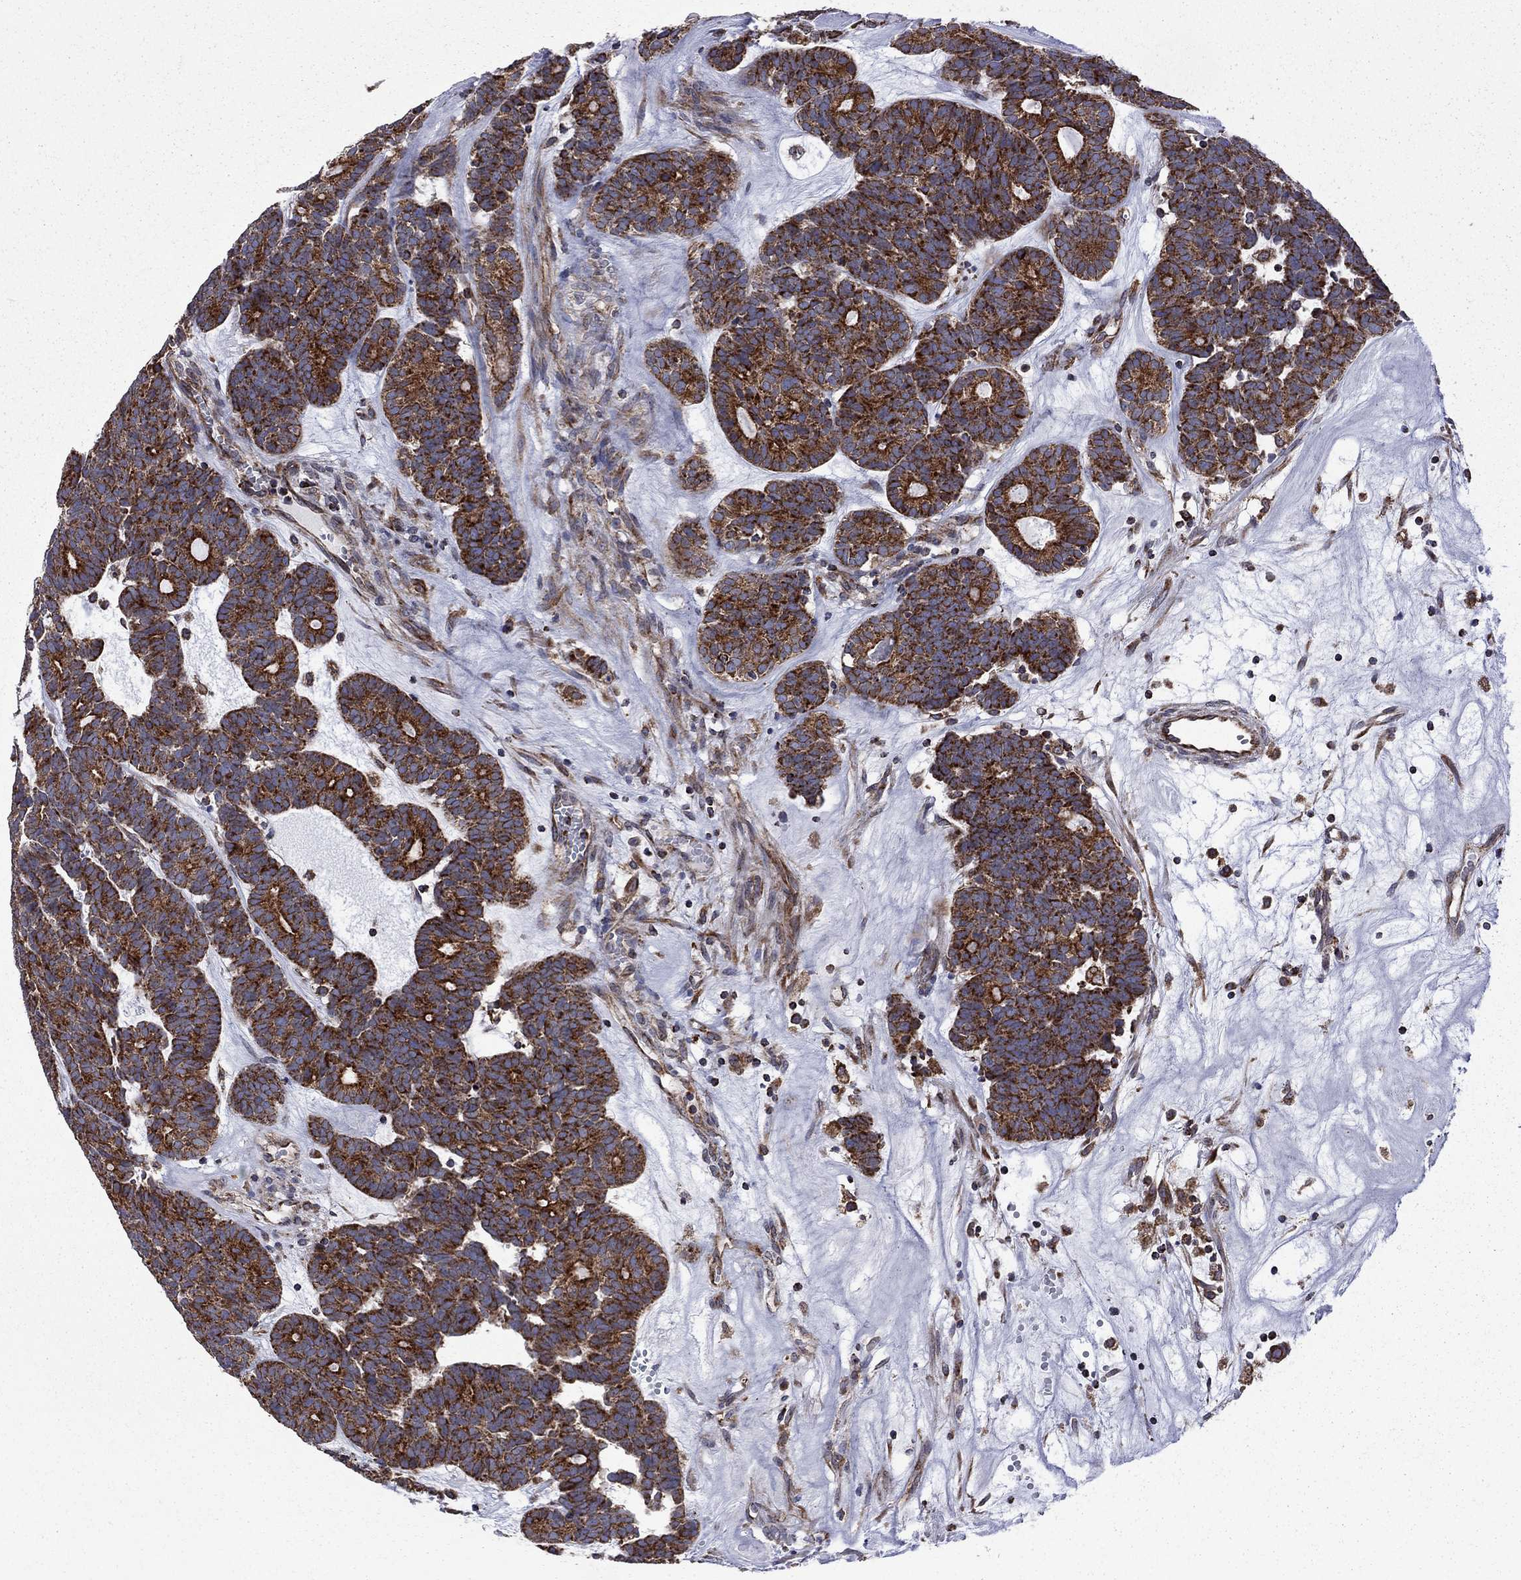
{"staining": {"intensity": "strong", "quantity": "25%-75%", "location": "cytoplasmic/membranous"}, "tissue": "head and neck cancer", "cell_type": "Tumor cells", "image_type": "cancer", "snomed": [{"axis": "morphology", "description": "Adenocarcinoma, NOS"}, {"axis": "topography", "description": "Head-Neck"}], "caption": "An image showing strong cytoplasmic/membranous positivity in about 25%-75% of tumor cells in head and neck cancer (adenocarcinoma), as visualized by brown immunohistochemical staining.", "gene": "CLPTM1", "patient": {"sex": "female", "age": 81}}